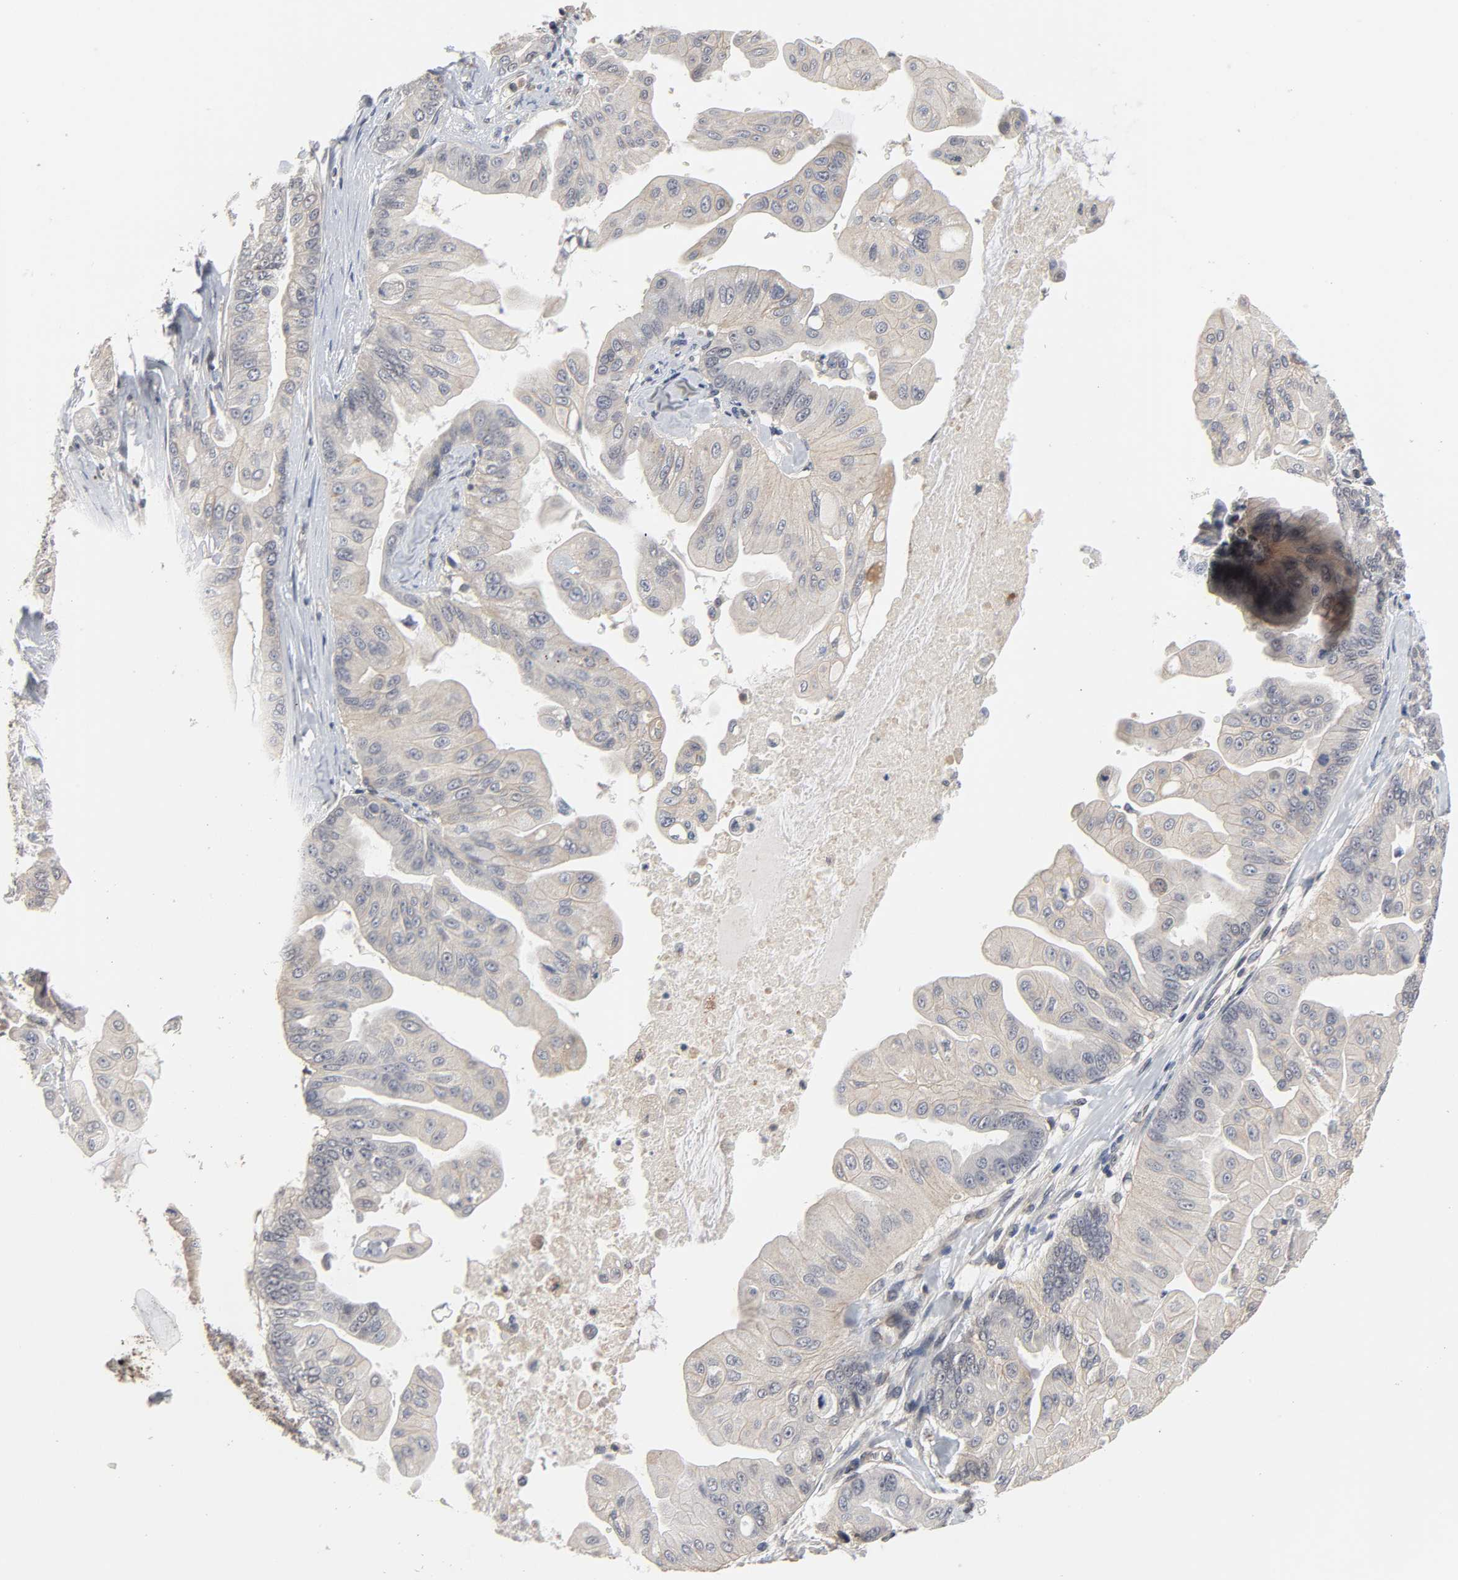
{"staining": {"intensity": "weak", "quantity": ">75%", "location": "cytoplasmic/membranous"}, "tissue": "pancreatic cancer", "cell_type": "Tumor cells", "image_type": "cancer", "snomed": [{"axis": "morphology", "description": "Adenocarcinoma, NOS"}, {"axis": "topography", "description": "Pancreas"}], "caption": "A brown stain shows weak cytoplasmic/membranous expression of a protein in human pancreatic cancer (adenocarcinoma) tumor cells.", "gene": "CCDC175", "patient": {"sex": "female", "age": 75}}